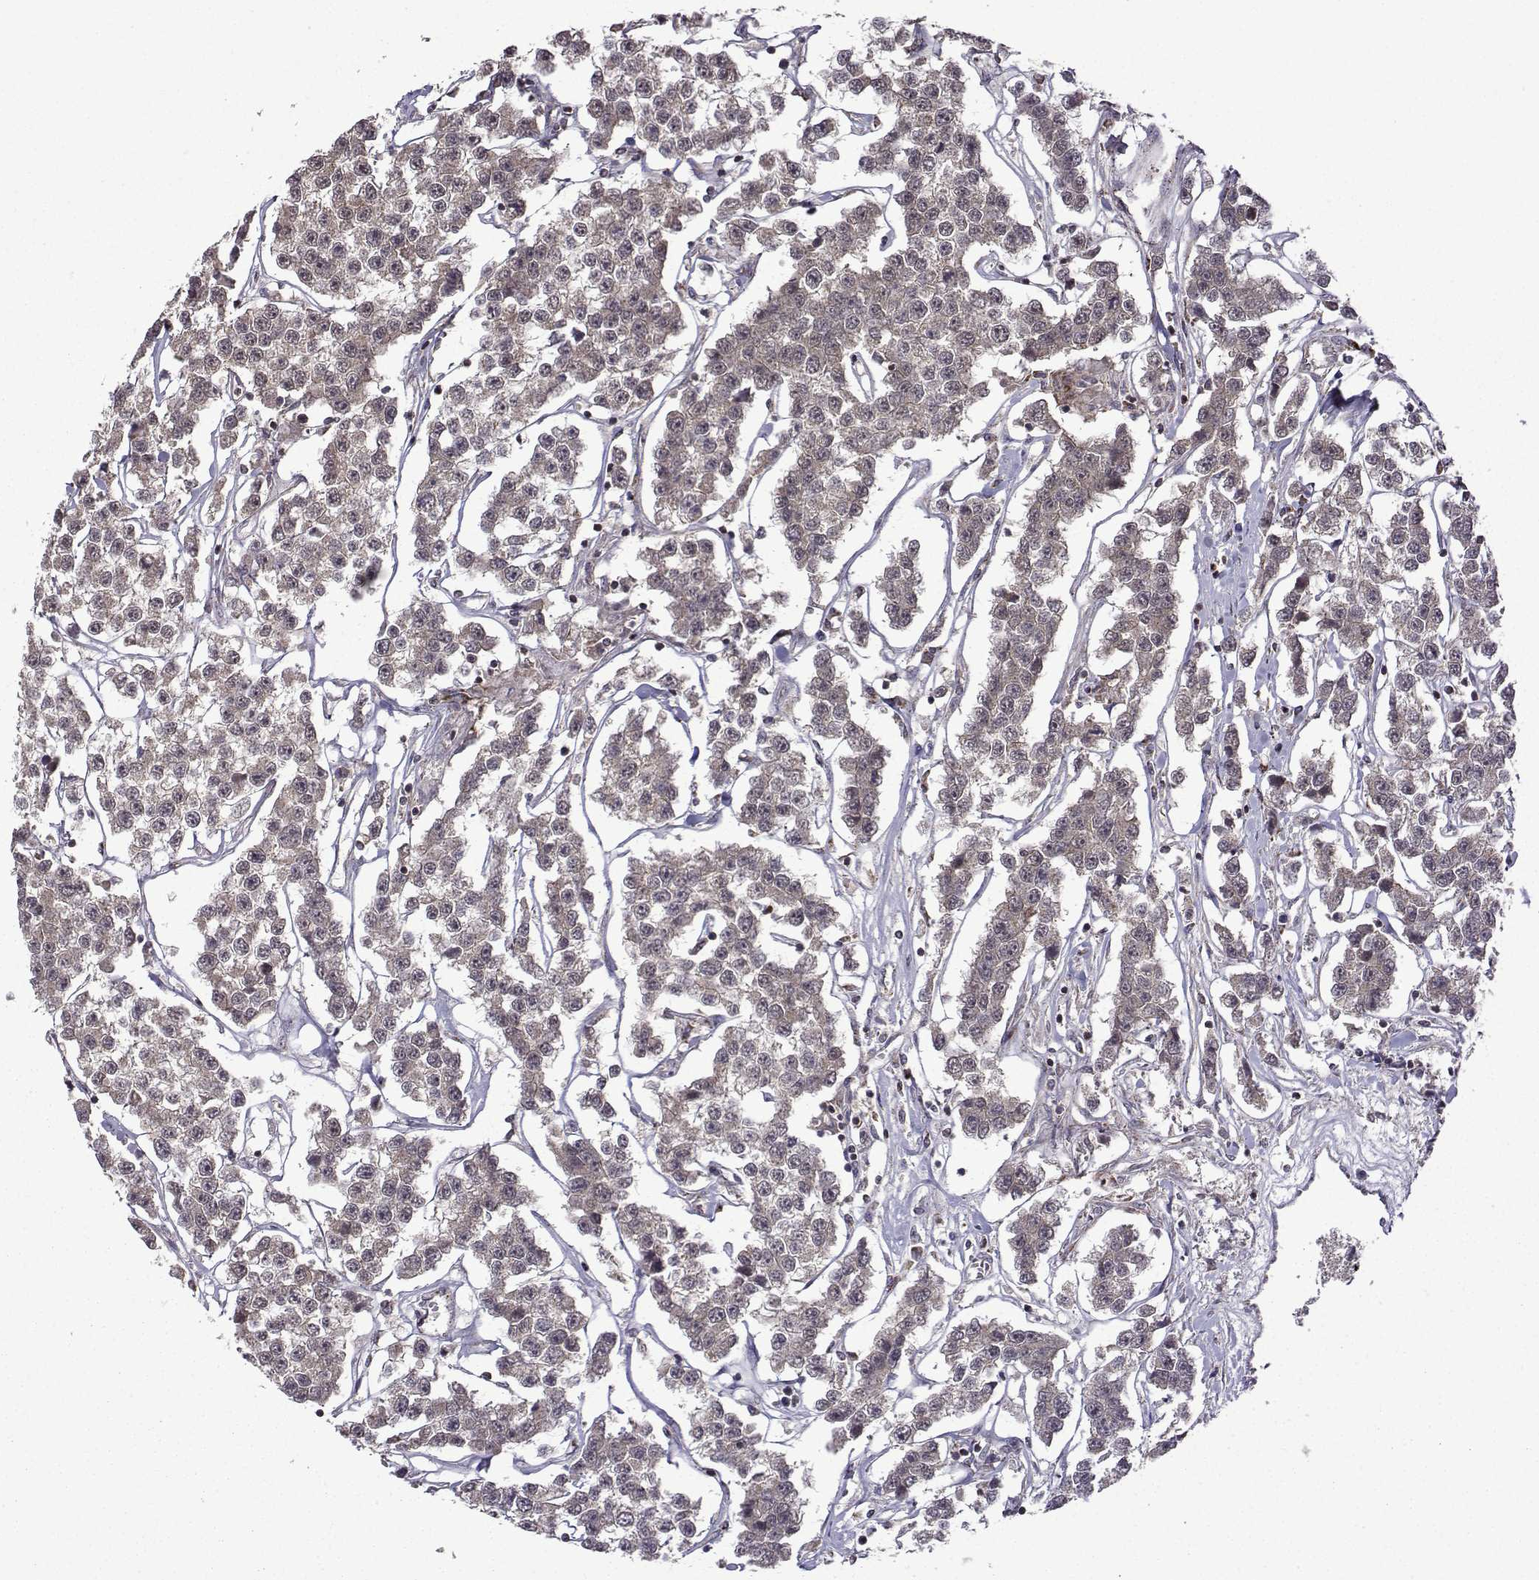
{"staining": {"intensity": "negative", "quantity": "none", "location": "none"}, "tissue": "testis cancer", "cell_type": "Tumor cells", "image_type": "cancer", "snomed": [{"axis": "morphology", "description": "Seminoma, NOS"}, {"axis": "topography", "description": "Testis"}], "caption": "IHC micrograph of neoplastic tissue: testis seminoma stained with DAB demonstrates no significant protein staining in tumor cells.", "gene": "TAB2", "patient": {"sex": "male", "age": 59}}